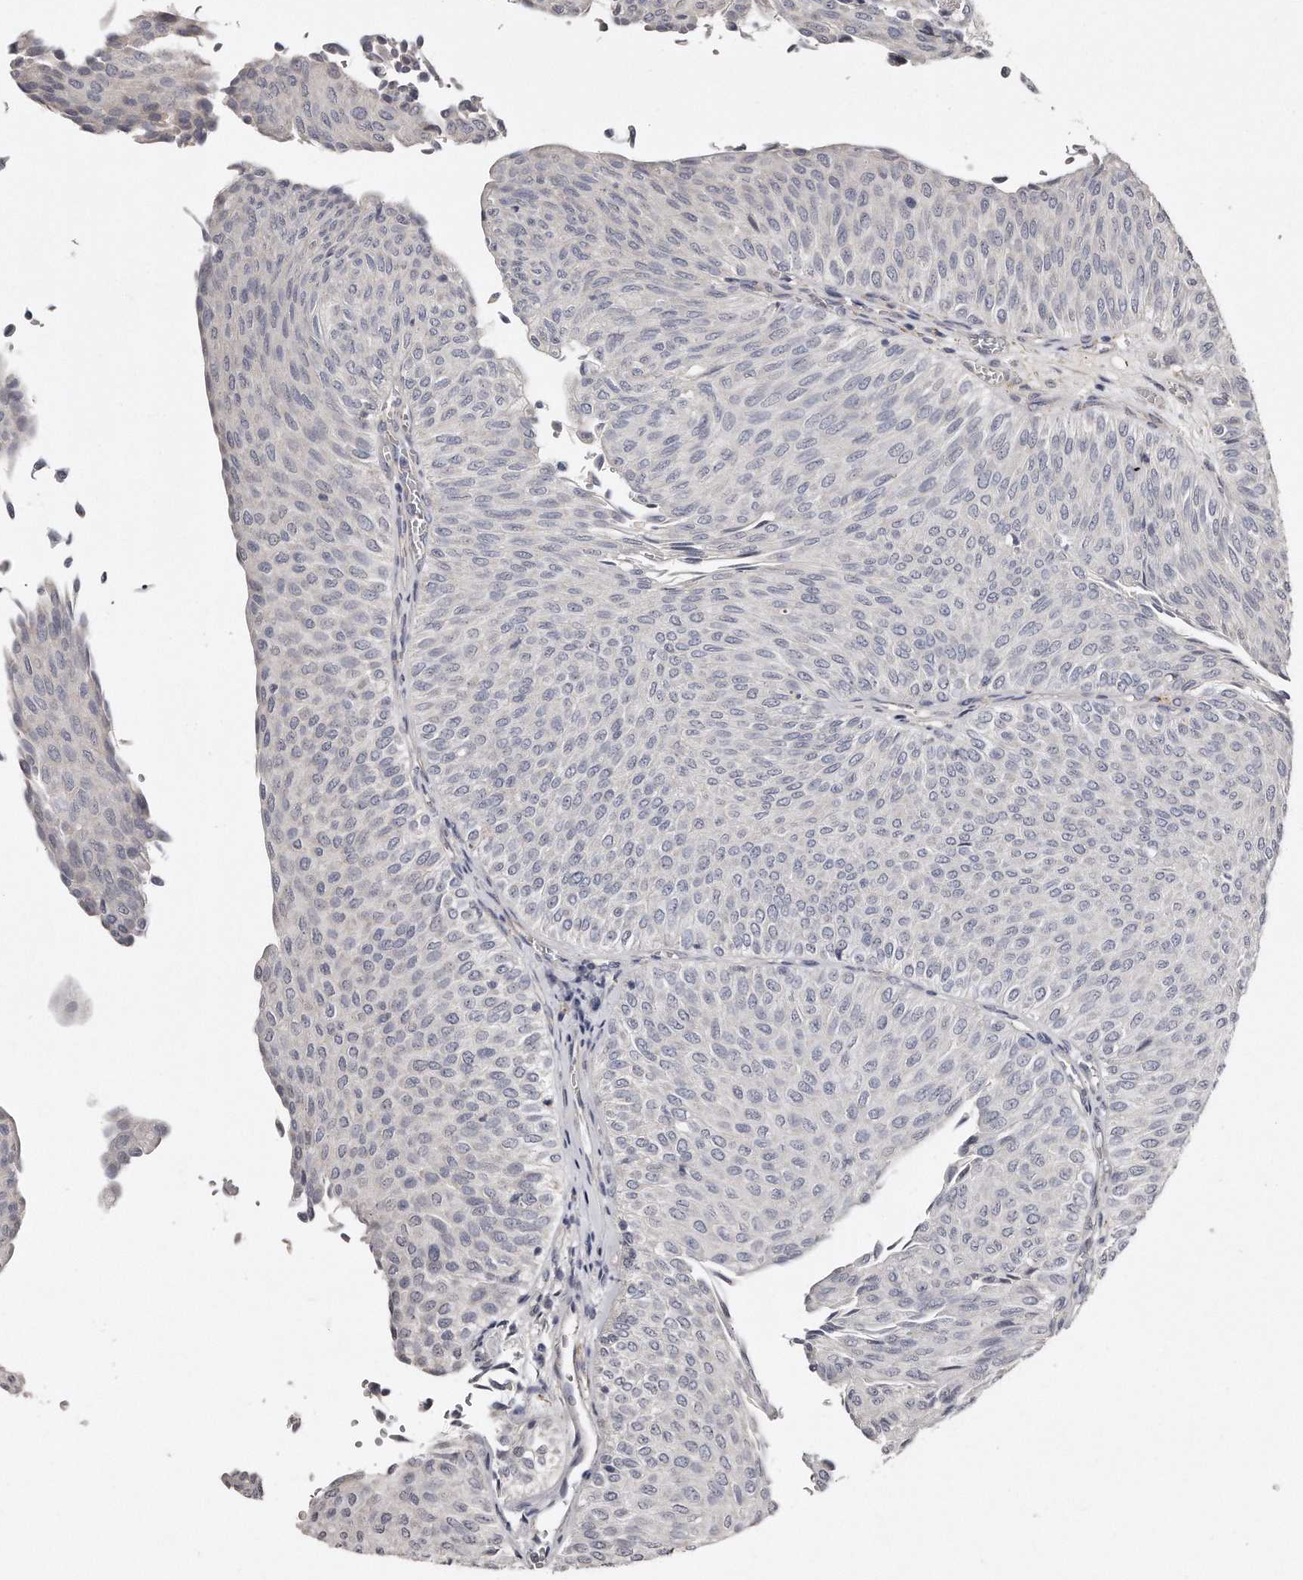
{"staining": {"intensity": "negative", "quantity": "none", "location": "none"}, "tissue": "urothelial cancer", "cell_type": "Tumor cells", "image_type": "cancer", "snomed": [{"axis": "morphology", "description": "Urothelial carcinoma, Low grade"}, {"axis": "topography", "description": "Urinary bladder"}], "caption": "There is no significant expression in tumor cells of urothelial cancer. The staining is performed using DAB (3,3'-diaminobenzidine) brown chromogen with nuclei counter-stained in using hematoxylin.", "gene": "LMOD1", "patient": {"sex": "male", "age": 78}}